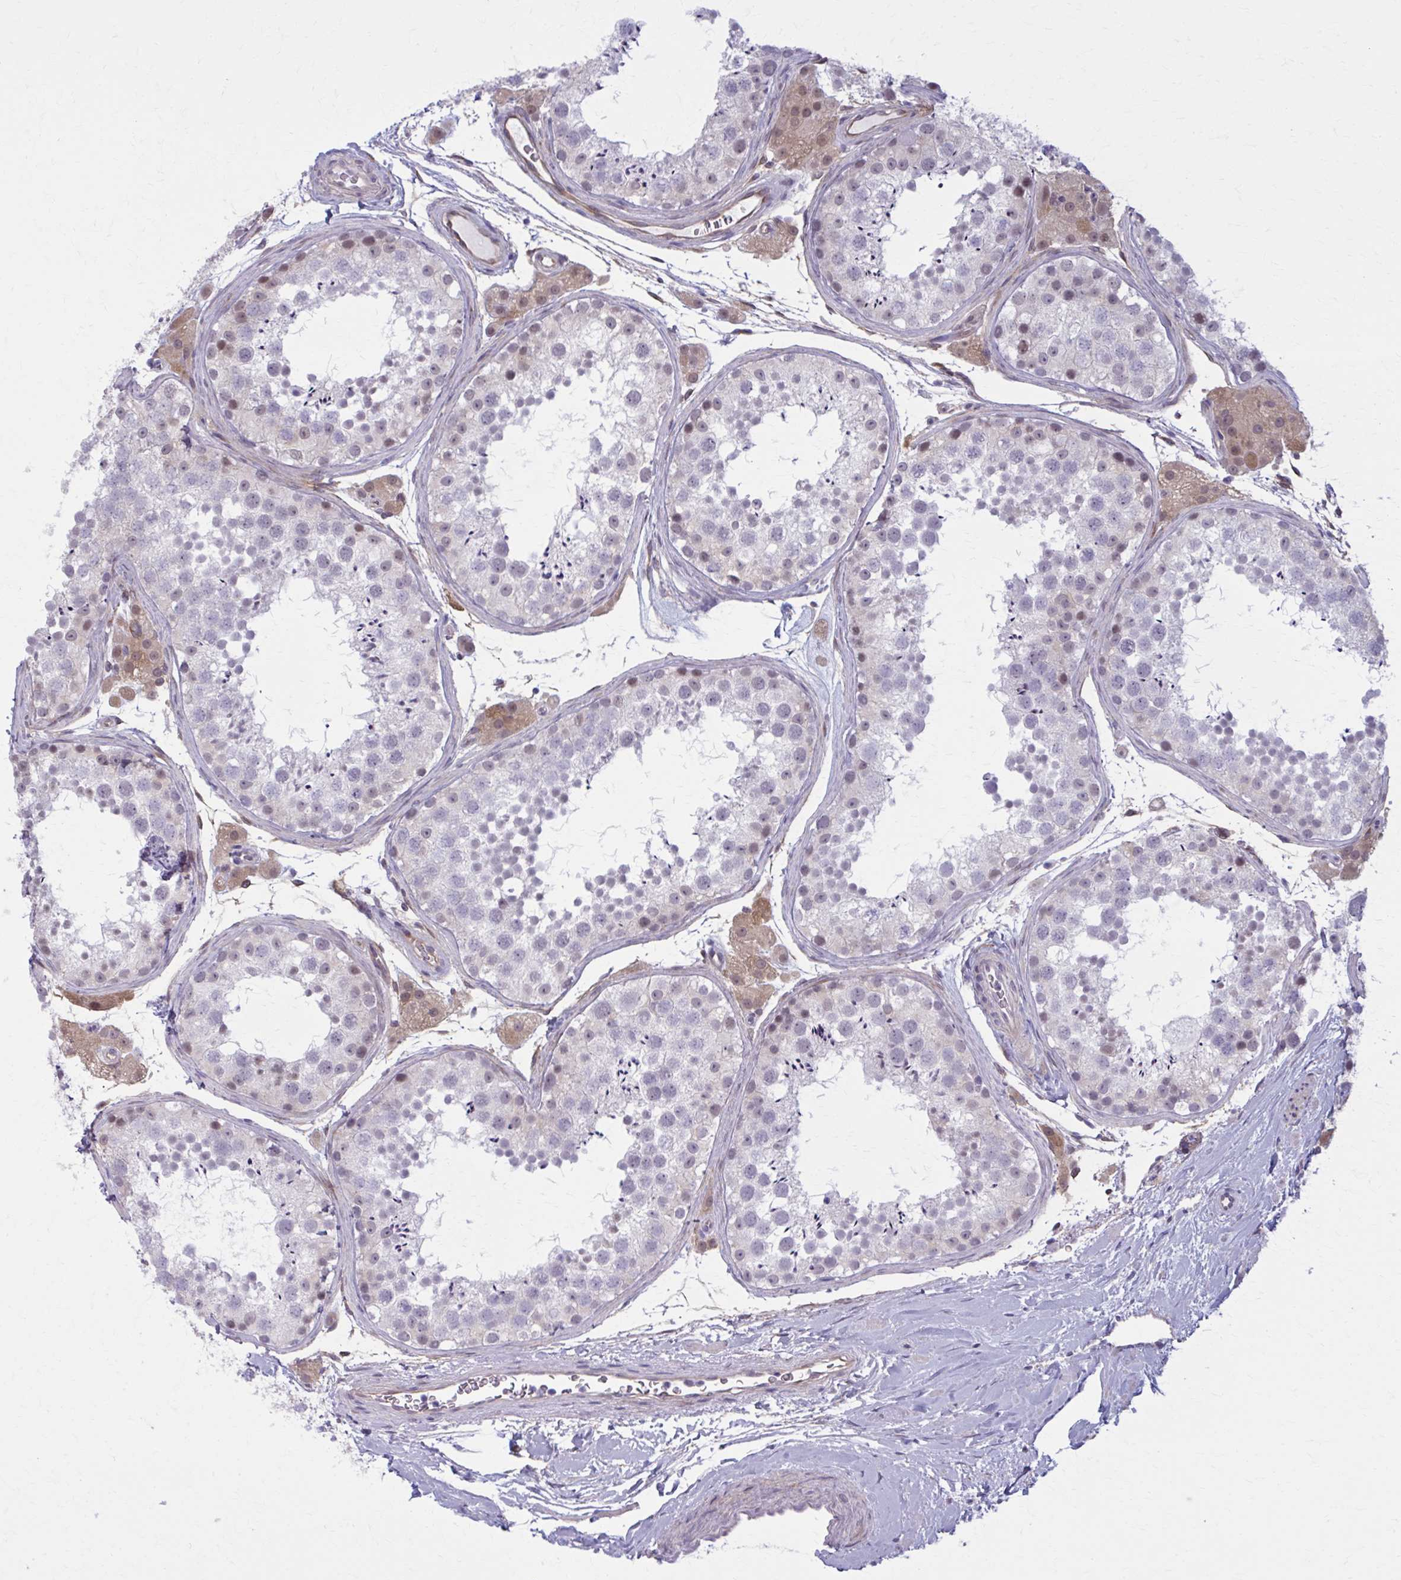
{"staining": {"intensity": "weak", "quantity": "<25%", "location": "nuclear"}, "tissue": "testis", "cell_type": "Cells in seminiferous ducts", "image_type": "normal", "snomed": [{"axis": "morphology", "description": "Normal tissue, NOS"}, {"axis": "topography", "description": "Testis"}], "caption": "High power microscopy histopathology image of an immunohistochemistry (IHC) photomicrograph of benign testis, revealing no significant staining in cells in seminiferous ducts. The staining was performed using DAB (3,3'-diaminobenzidine) to visualize the protein expression in brown, while the nuclei were stained in blue with hematoxylin (Magnification: 20x).", "gene": "NUMBL", "patient": {"sex": "male", "age": 41}}